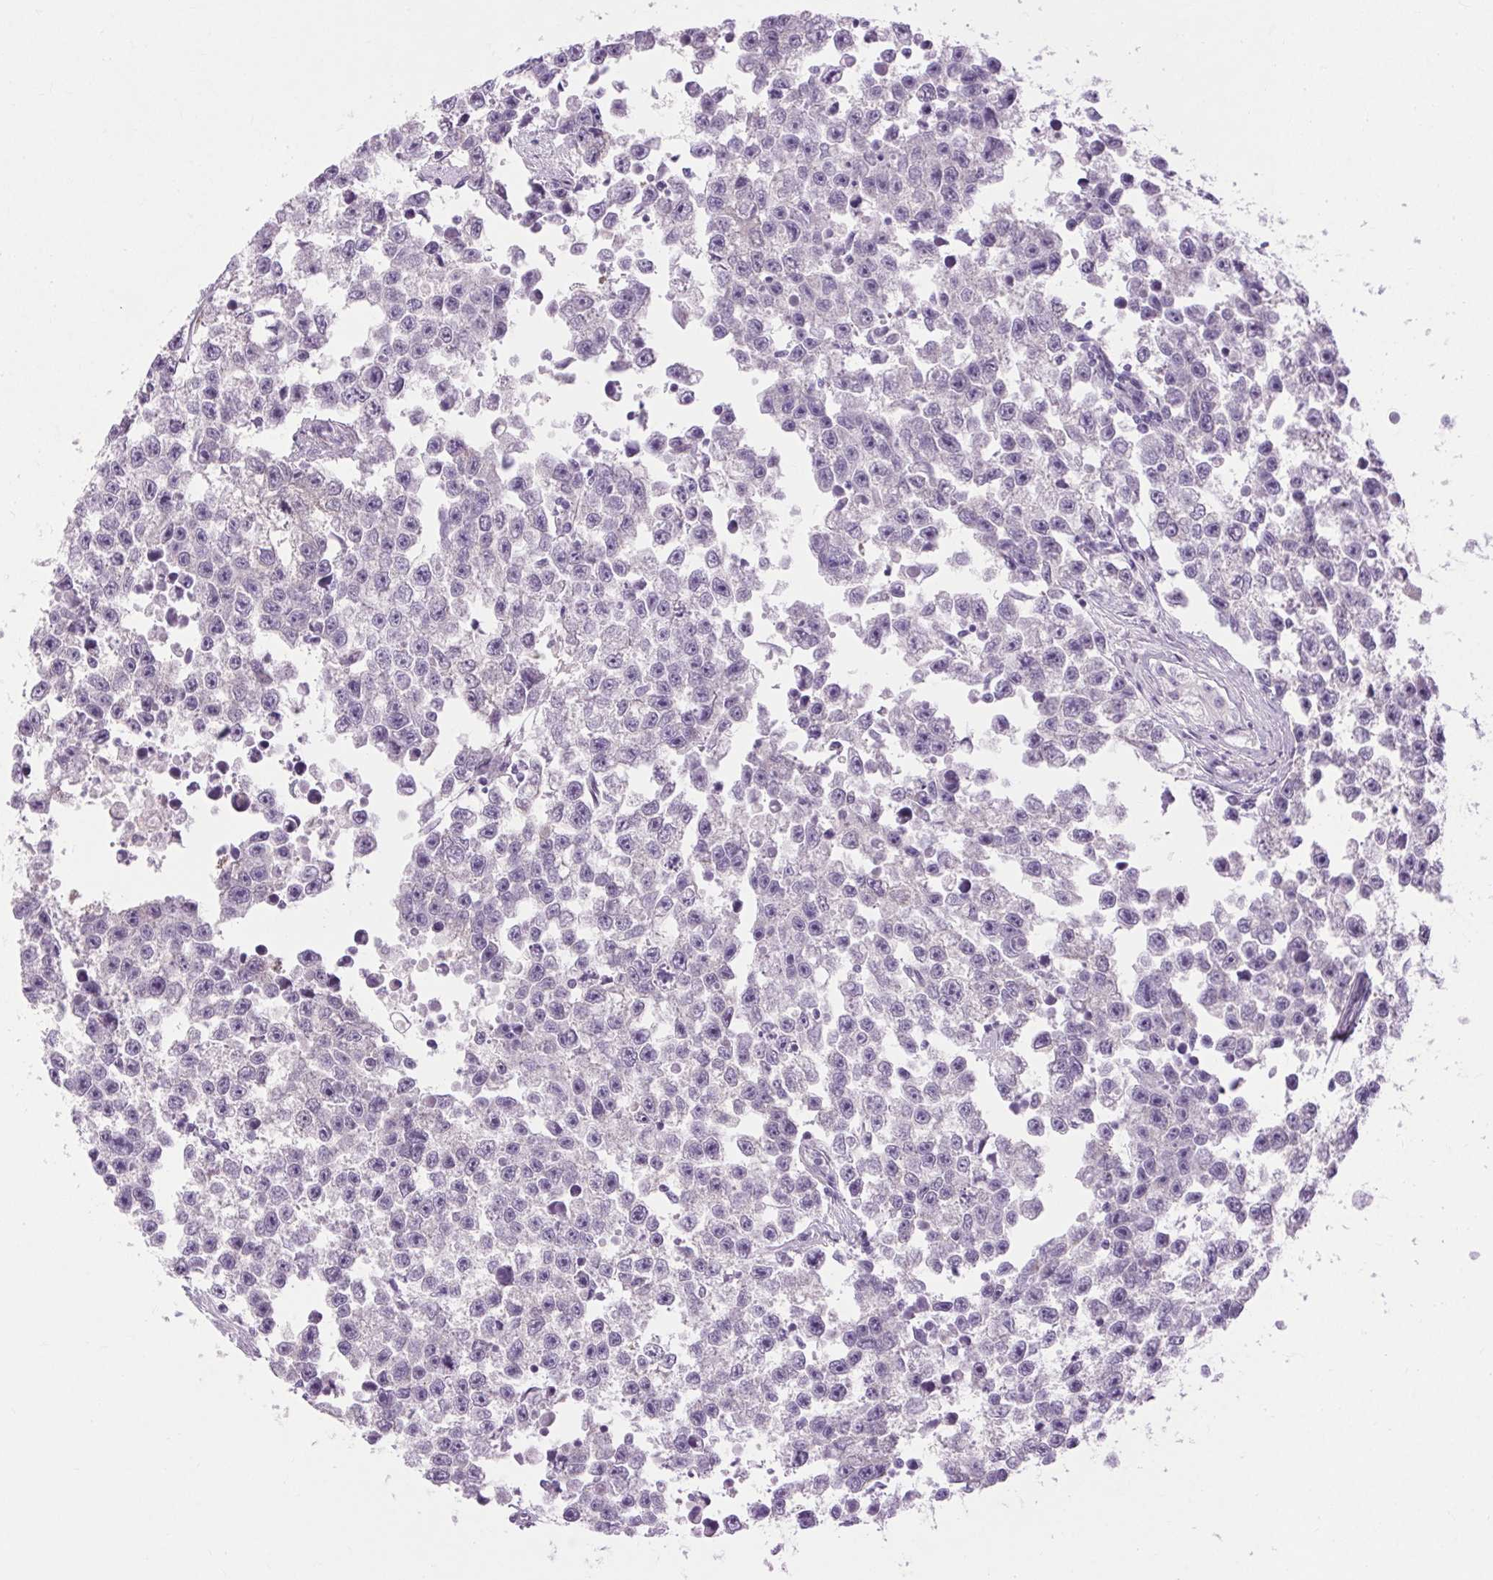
{"staining": {"intensity": "negative", "quantity": "none", "location": "none"}, "tissue": "testis cancer", "cell_type": "Tumor cells", "image_type": "cancer", "snomed": [{"axis": "morphology", "description": "Seminoma, NOS"}, {"axis": "topography", "description": "Testis"}], "caption": "This is an immunohistochemistry histopathology image of human testis cancer. There is no expression in tumor cells.", "gene": "SOWAHC", "patient": {"sex": "male", "age": 26}}